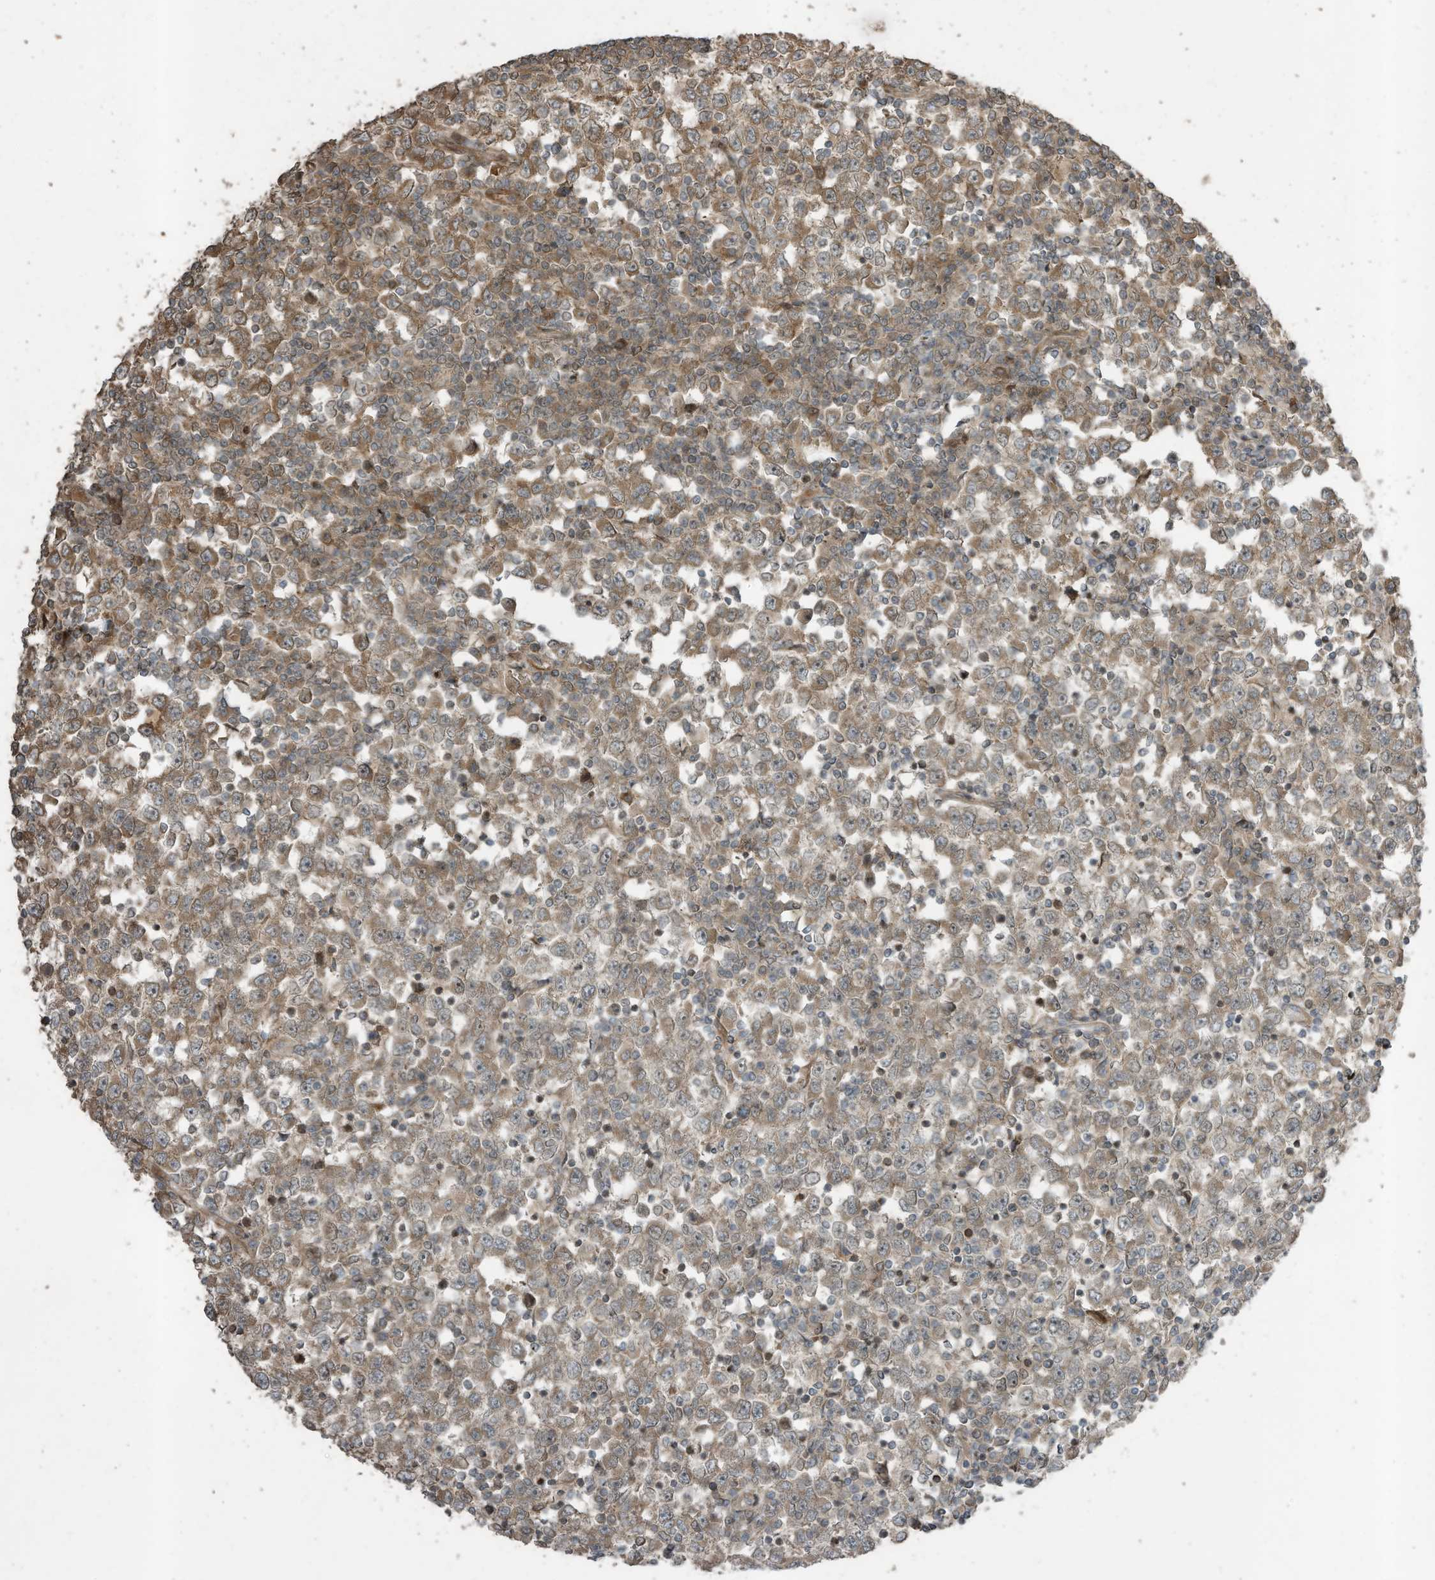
{"staining": {"intensity": "moderate", "quantity": ">75%", "location": "cytoplasmic/membranous"}, "tissue": "testis cancer", "cell_type": "Tumor cells", "image_type": "cancer", "snomed": [{"axis": "morphology", "description": "Seminoma, NOS"}, {"axis": "topography", "description": "Testis"}], "caption": "Testis cancer stained with immunohistochemistry displays moderate cytoplasmic/membranous staining in approximately >75% of tumor cells. The protein is shown in brown color, while the nuclei are stained blue.", "gene": "ZNF653", "patient": {"sex": "male", "age": 65}}